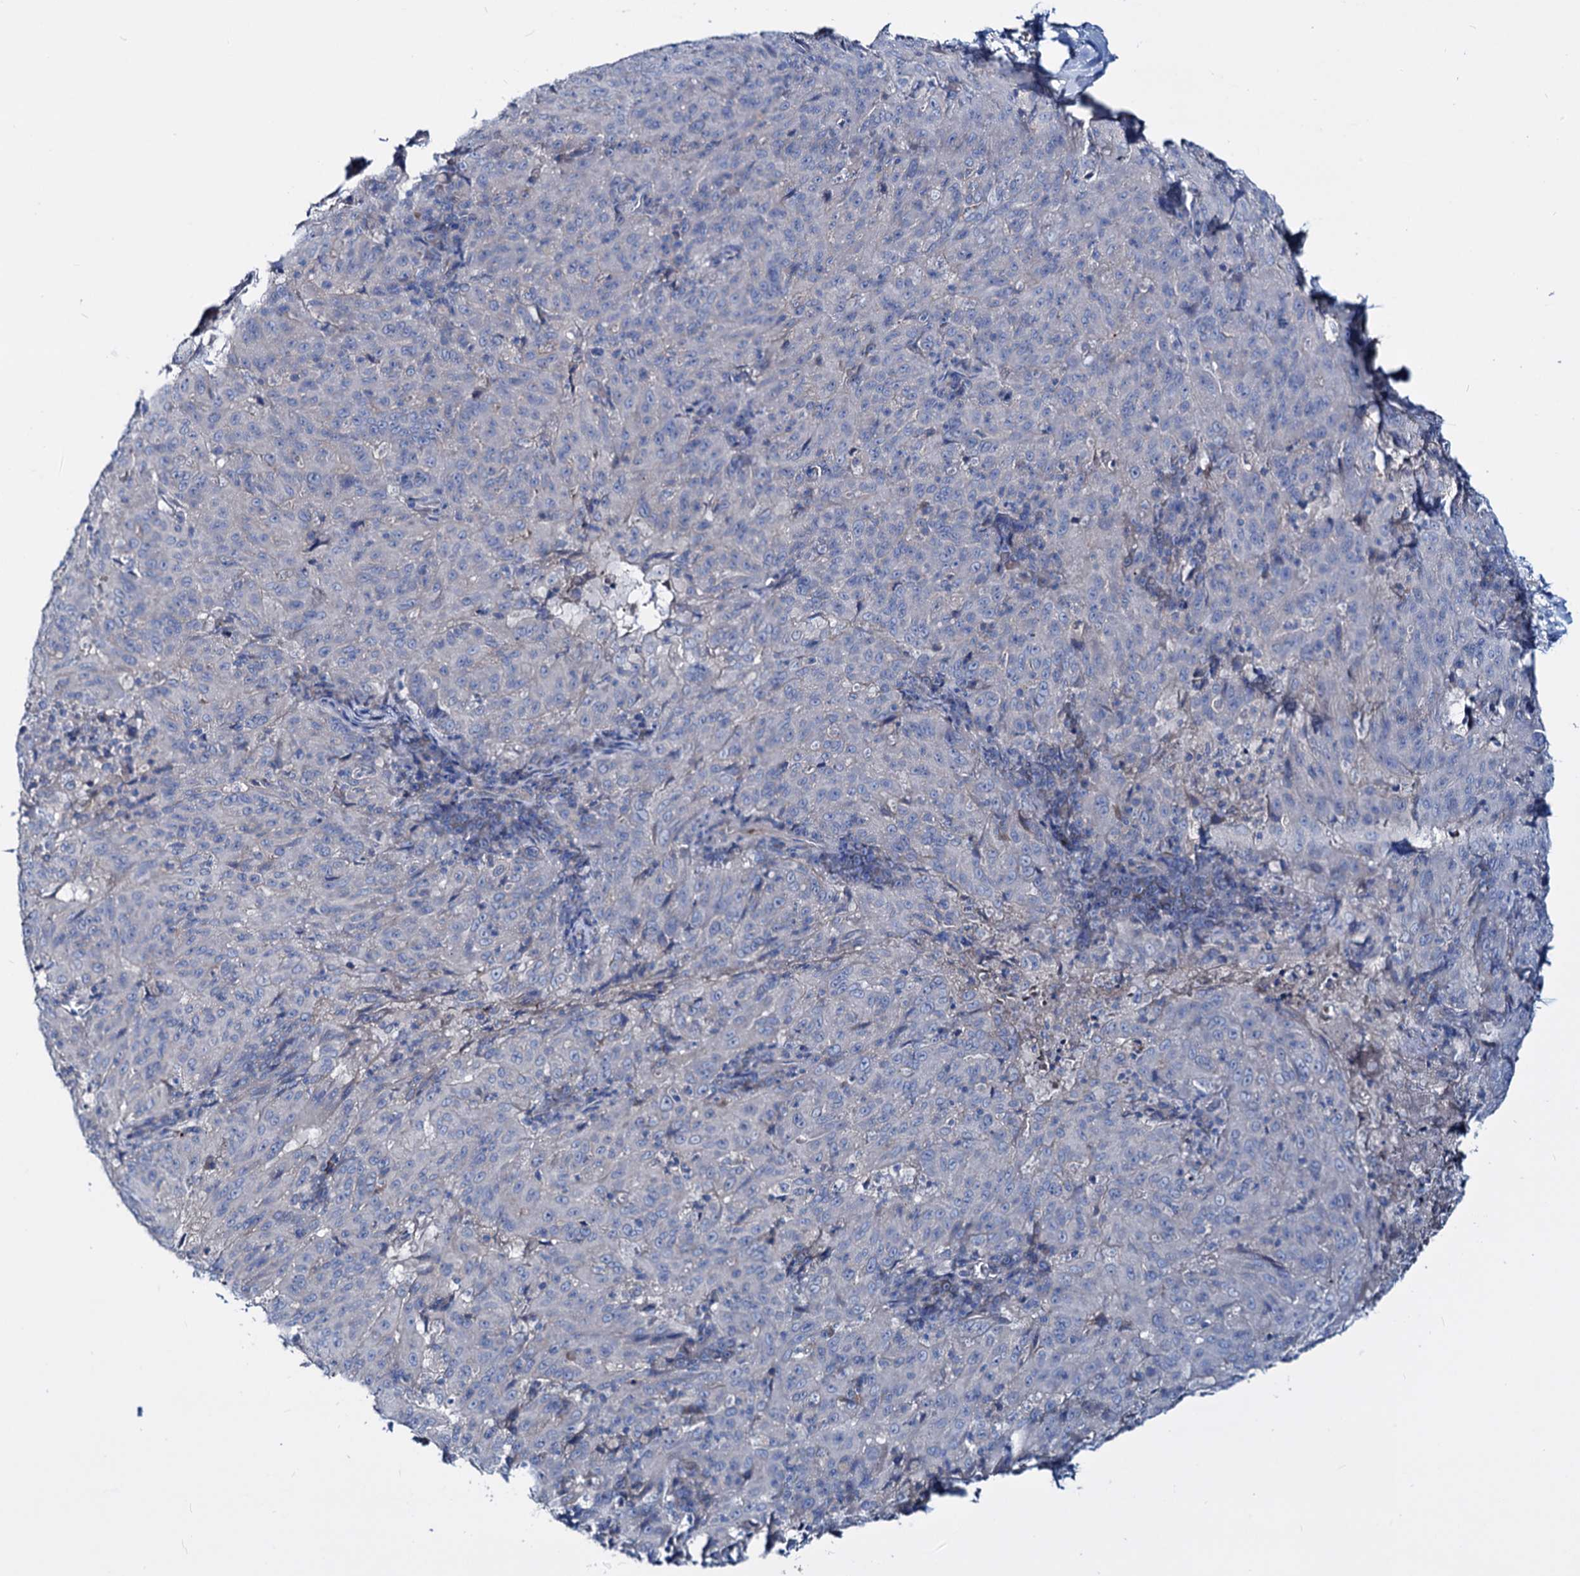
{"staining": {"intensity": "negative", "quantity": "none", "location": "none"}, "tissue": "pancreatic cancer", "cell_type": "Tumor cells", "image_type": "cancer", "snomed": [{"axis": "morphology", "description": "Adenocarcinoma, NOS"}, {"axis": "topography", "description": "Pancreas"}], "caption": "Tumor cells are negative for brown protein staining in pancreatic cancer.", "gene": "DYDC2", "patient": {"sex": "male", "age": 63}}